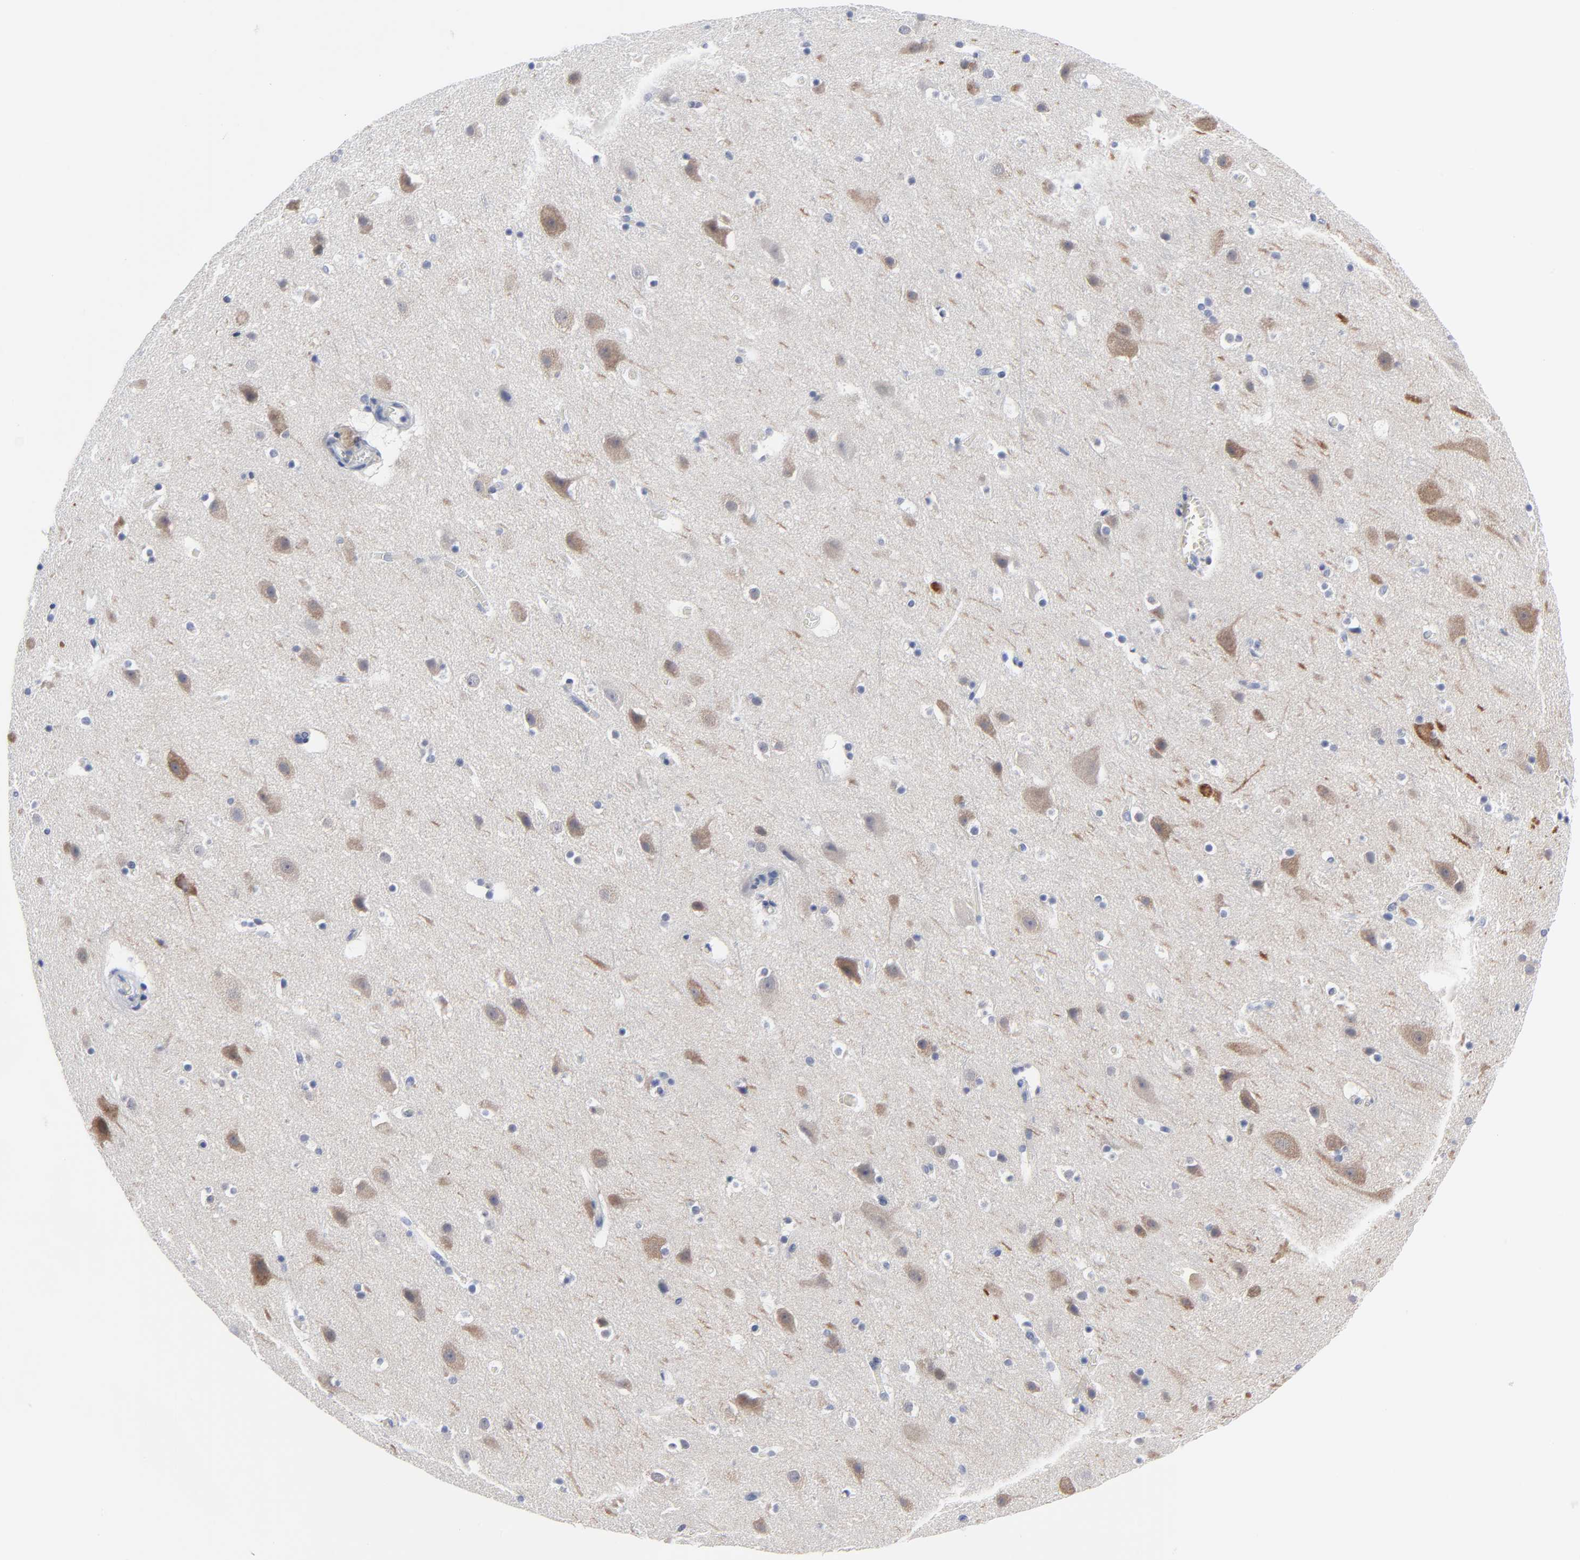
{"staining": {"intensity": "negative", "quantity": "none", "location": "none"}, "tissue": "cerebral cortex", "cell_type": "Endothelial cells", "image_type": "normal", "snomed": [{"axis": "morphology", "description": "Normal tissue, NOS"}, {"axis": "topography", "description": "Cerebral cortex"}], "caption": "Endothelial cells show no significant positivity in normal cerebral cortex. (DAB (3,3'-diaminobenzidine) immunohistochemistry visualized using brightfield microscopy, high magnification).", "gene": "CLEC4G", "patient": {"sex": "male", "age": 45}}